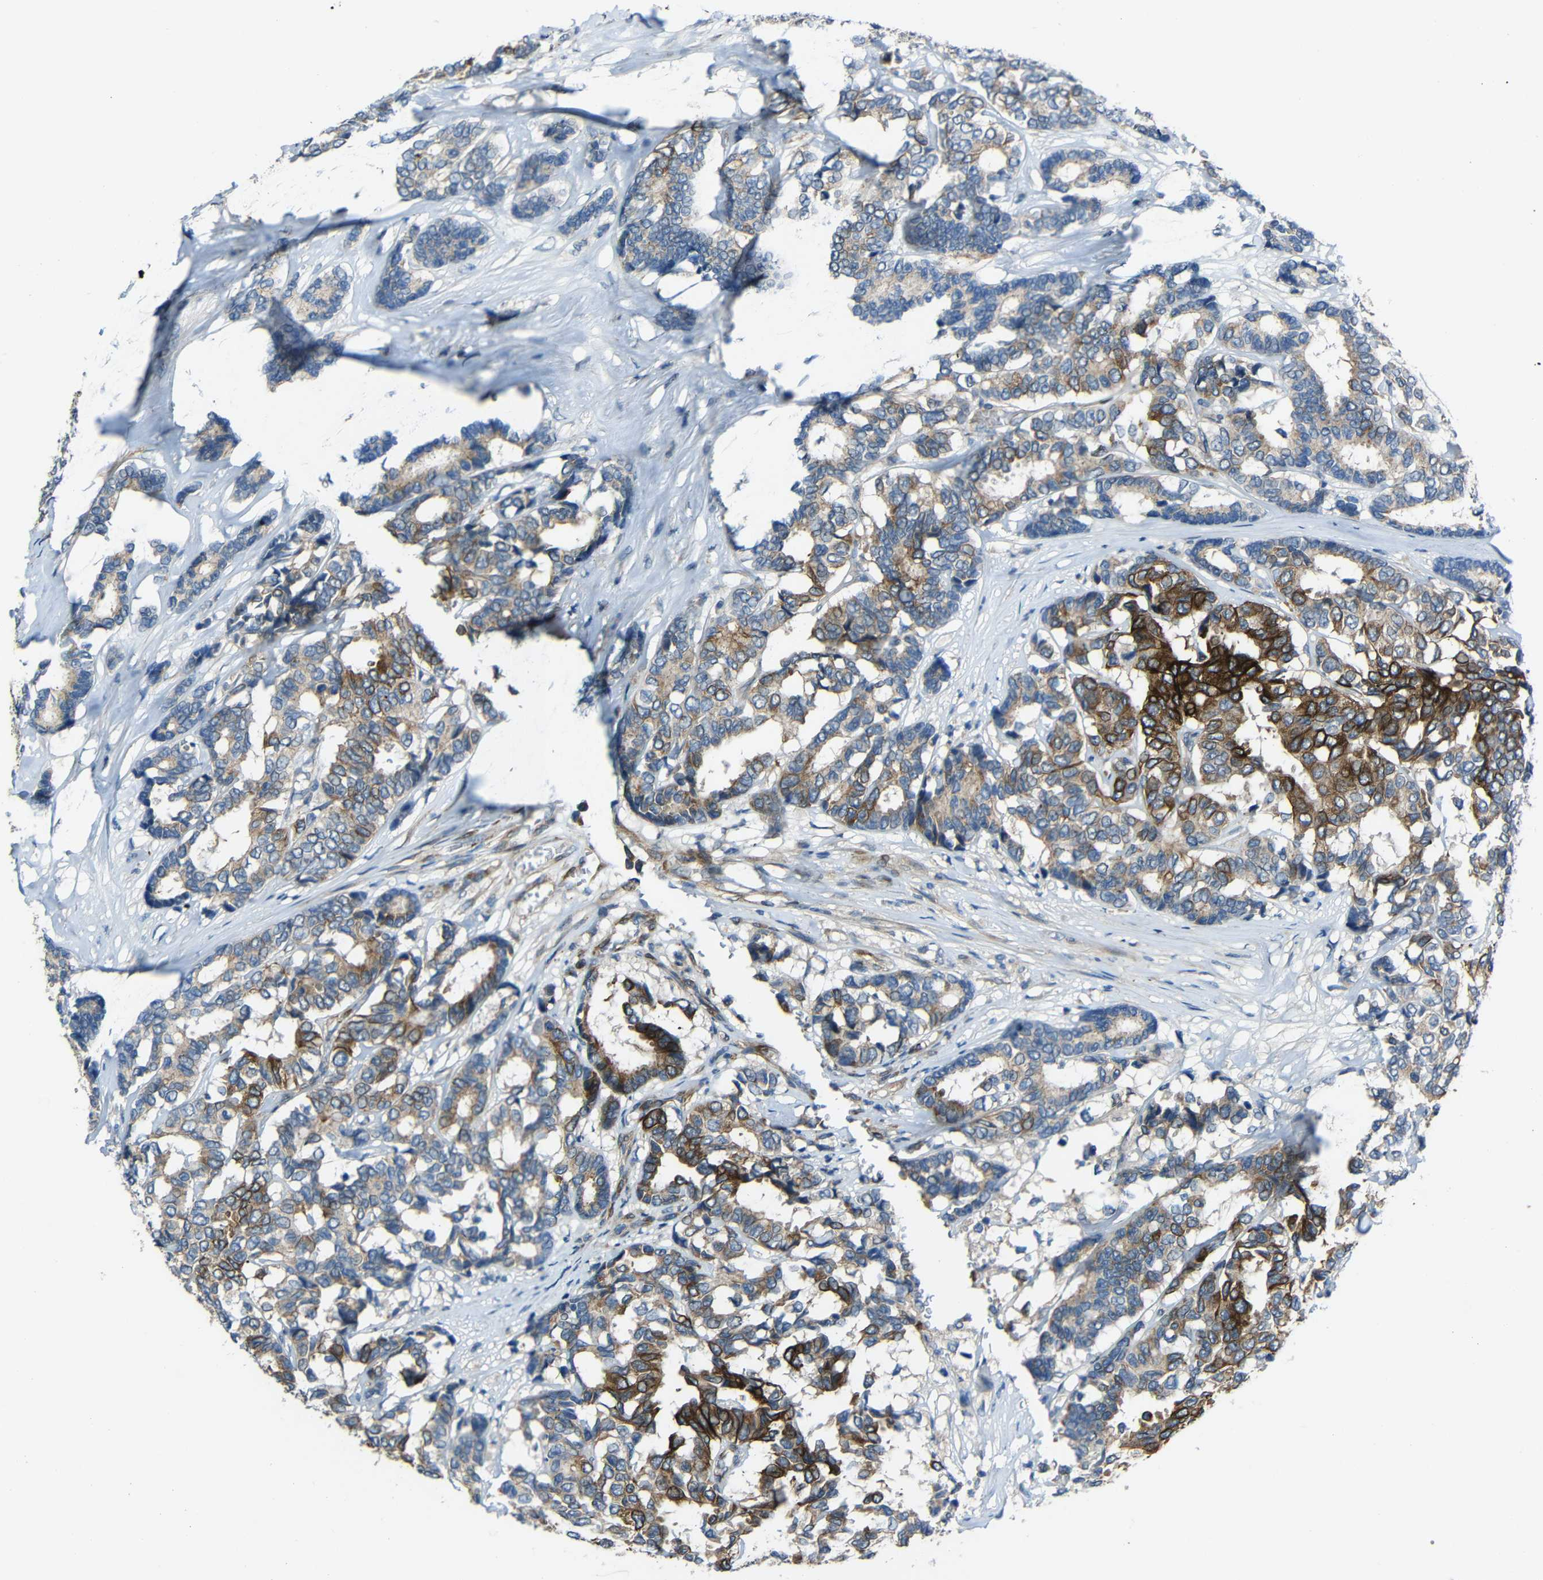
{"staining": {"intensity": "moderate", "quantity": "25%-75%", "location": "cytoplasmic/membranous"}, "tissue": "breast cancer", "cell_type": "Tumor cells", "image_type": "cancer", "snomed": [{"axis": "morphology", "description": "Duct carcinoma"}, {"axis": "topography", "description": "Breast"}], "caption": "Protein analysis of breast cancer (infiltrating ductal carcinoma) tissue displays moderate cytoplasmic/membranous expression in approximately 25%-75% of tumor cells. (Stains: DAB (3,3'-diaminobenzidine) in brown, nuclei in blue, Microscopy: brightfield microscopy at high magnification).", "gene": "DCLK1", "patient": {"sex": "female", "age": 87}}